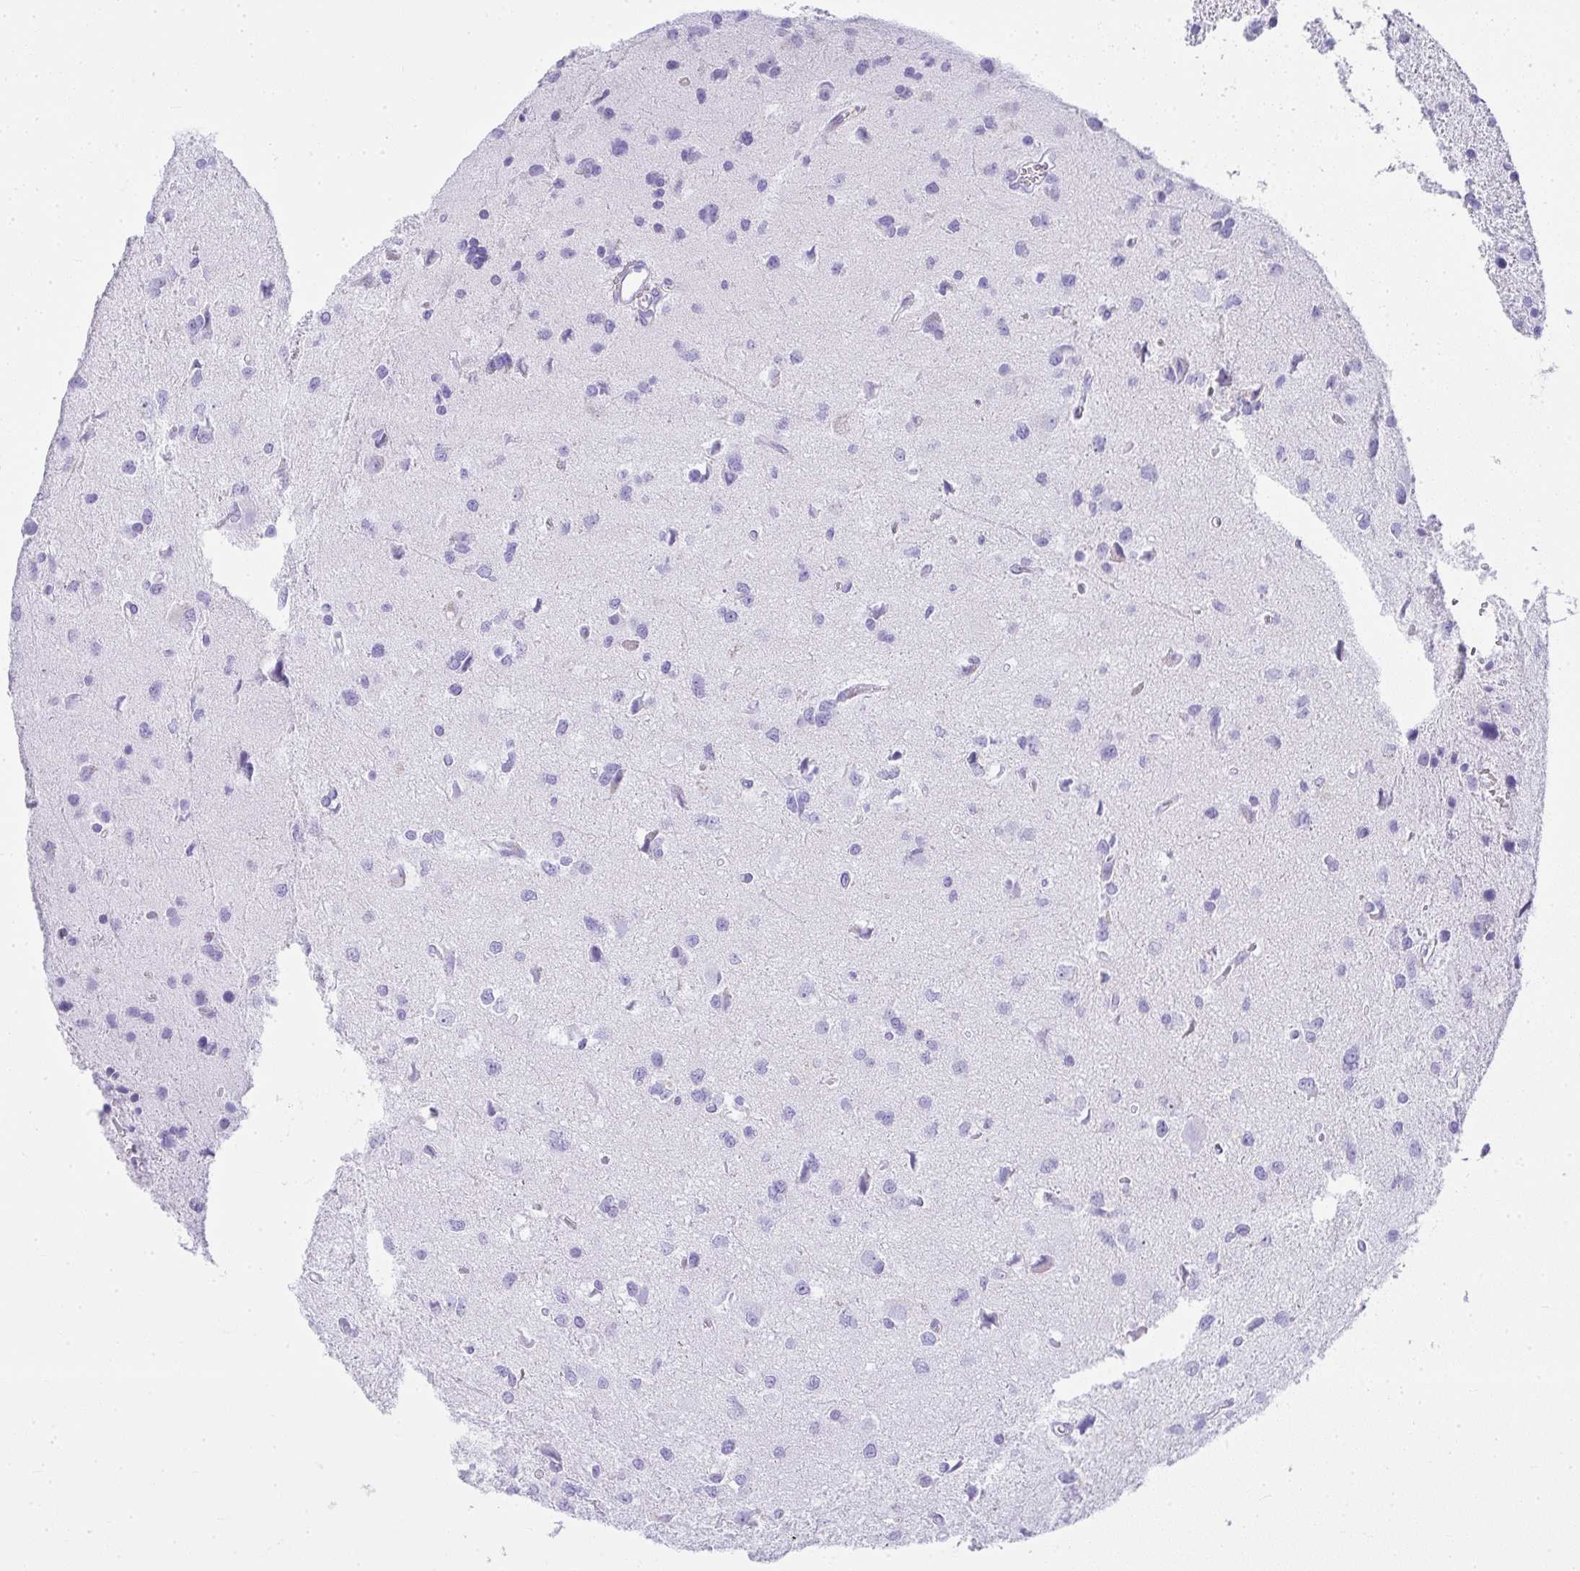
{"staining": {"intensity": "negative", "quantity": "none", "location": "none"}, "tissue": "glioma", "cell_type": "Tumor cells", "image_type": "cancer", "snomed": [{"axis": "morphology", "description": "Glioma, malignant, Low grade"}, {"axis": "topography", "description": "Brain"}], "caption": "Immunohistochemical staining of malignant glioma (low-grade) exhibits no significant staining in tumor cells.", "gene": "CDADC1", "patient": {"sex": "female", "age": 55}}